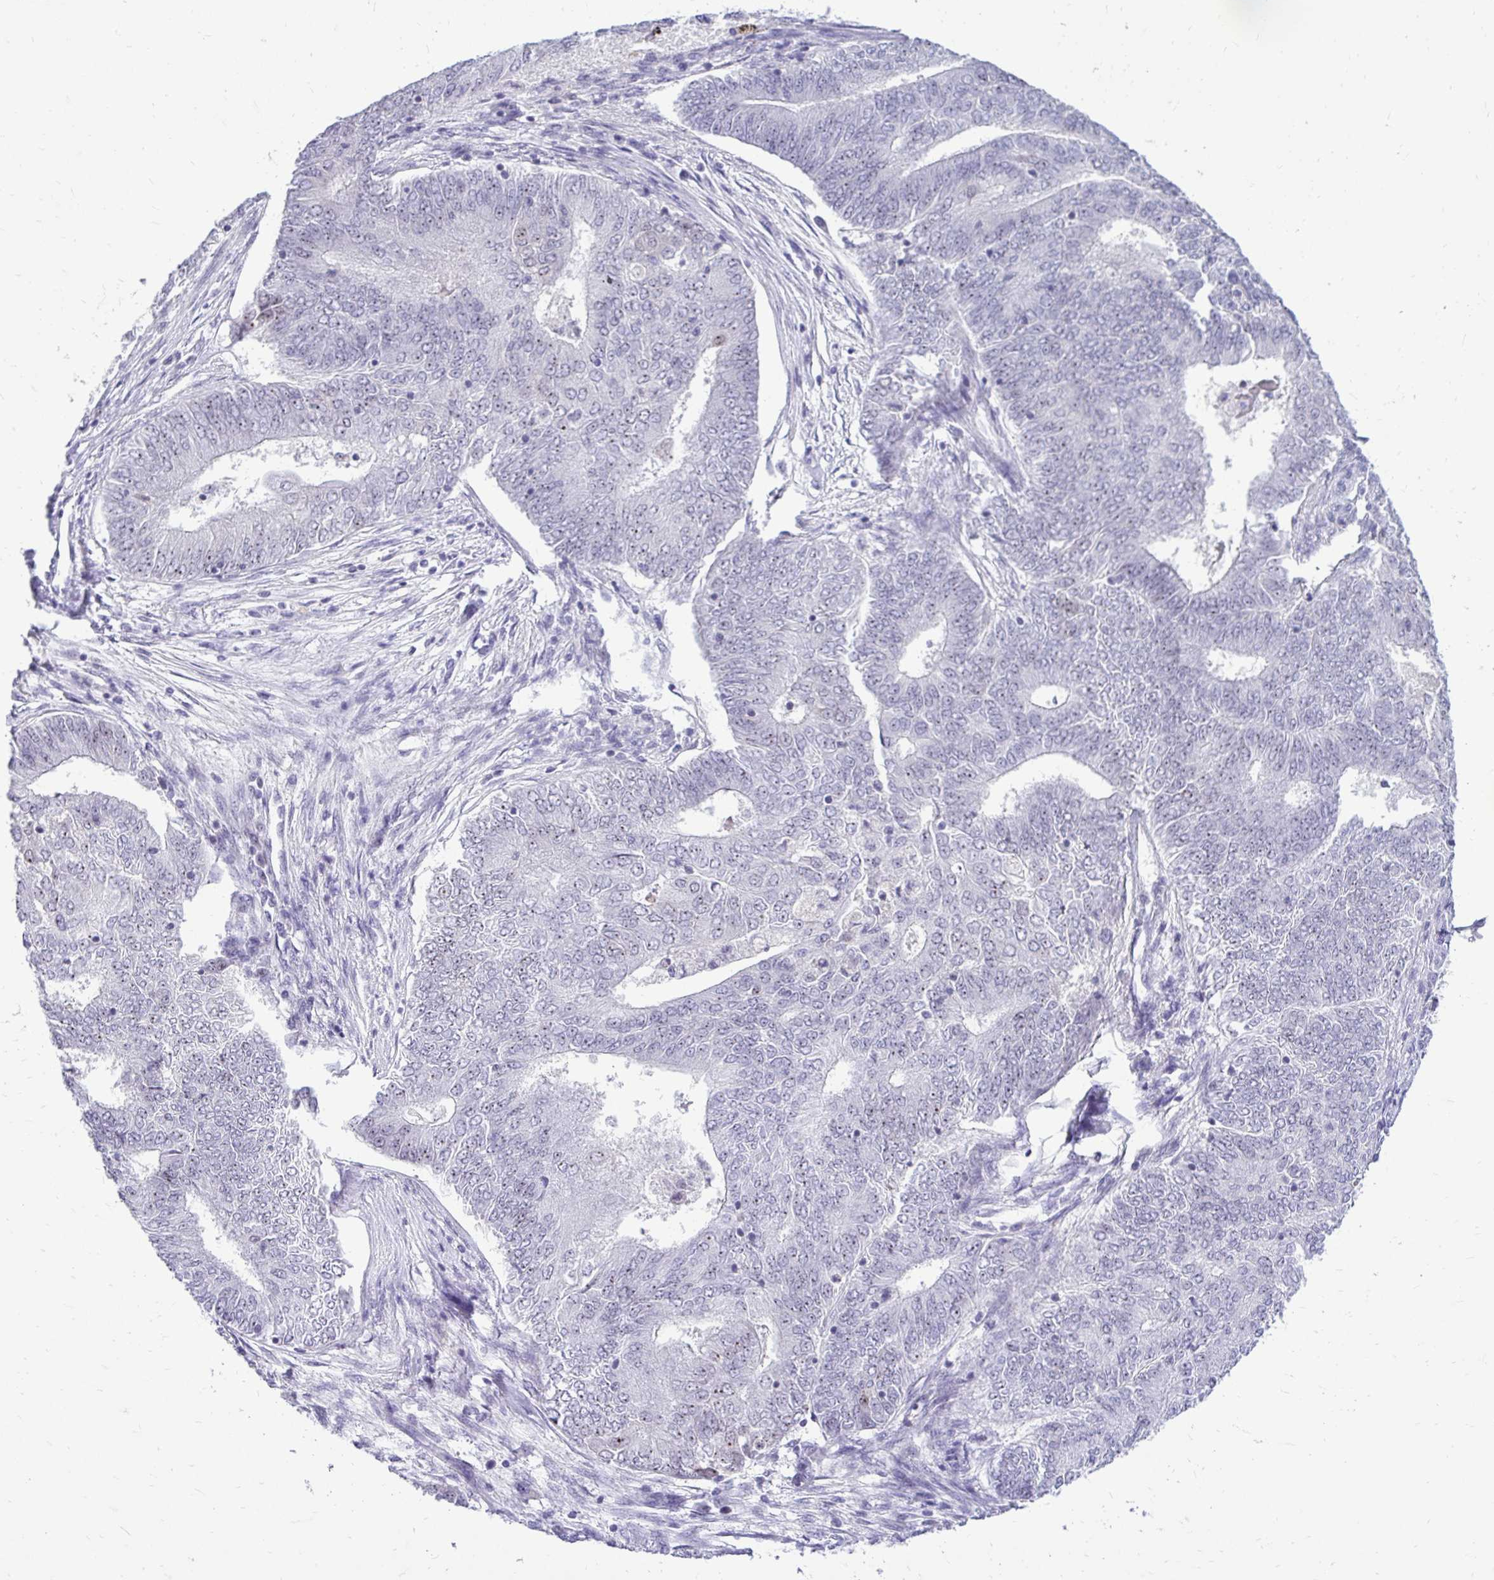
{"staining": {"intensity": "weak", "quantity": "<25%", "location": "nuclear"}, "tissue": "endometrial cancer", "cell_type": "Tumor cells", "image_type": "cancer", "snomed": [{"axis": "morphology", "description": "Adenocarcinoma, NOS"}, {"axis": "topography", "description": "Endometrium"}], "caption": "The photomicrograph demonstrates no significant positivity in tumor cells of endometrial cancer. Brightfield microscopy of immunohistochemistry (IHC) stained with DAB (brown) and hematoxylin (blue), captured at high magnification.", "gene": "NIFK", "patient": {"sex": "female", "age": 62}}